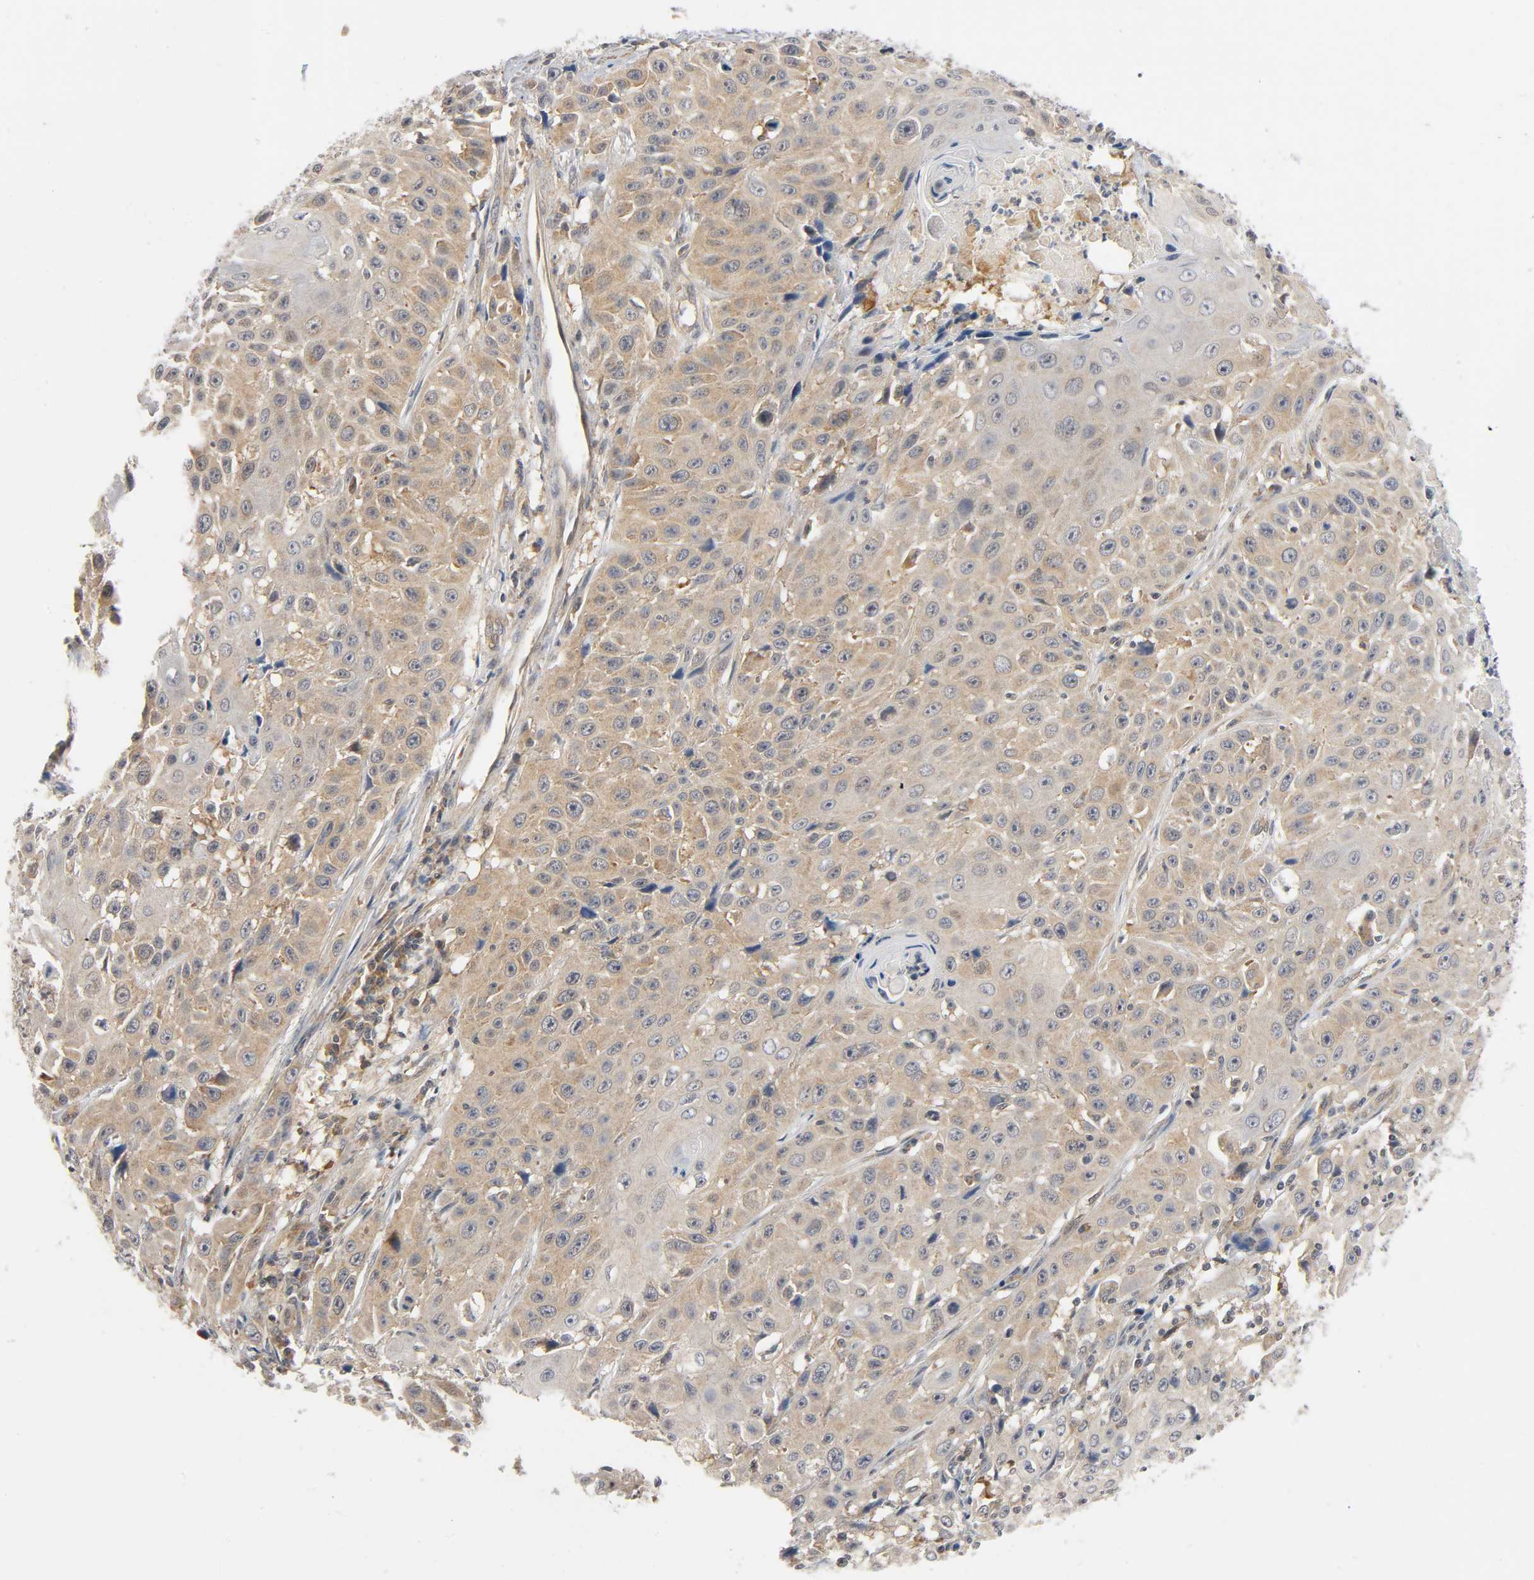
{"staining": {"intensity": "weak", "quantity": ">75%", "location": "cytoplasmic/membranous"}, "tissue": "cervical cancer", "cell_type": "Tumor cells", "image_type": "cancer", "snomed": [{"axis": "morphology", "description": "Squamous cell carcinoma, NOS"}, {"axis": "topography", "description": "Cervix"}], "caption": "Cervical cancer was stained to show a protein in brown. There is low levels of weak cytoplasmic/membranous staining in about >75% of tumor cells. The staining is performed using DAB (3,3'-diaminobenzidine) brown chromogen to label protein expression. The nuclei are counter-stained blue using hematoxylin.", "gene": "MAPK8", "patient": {"sex": "female", "age": 39}}